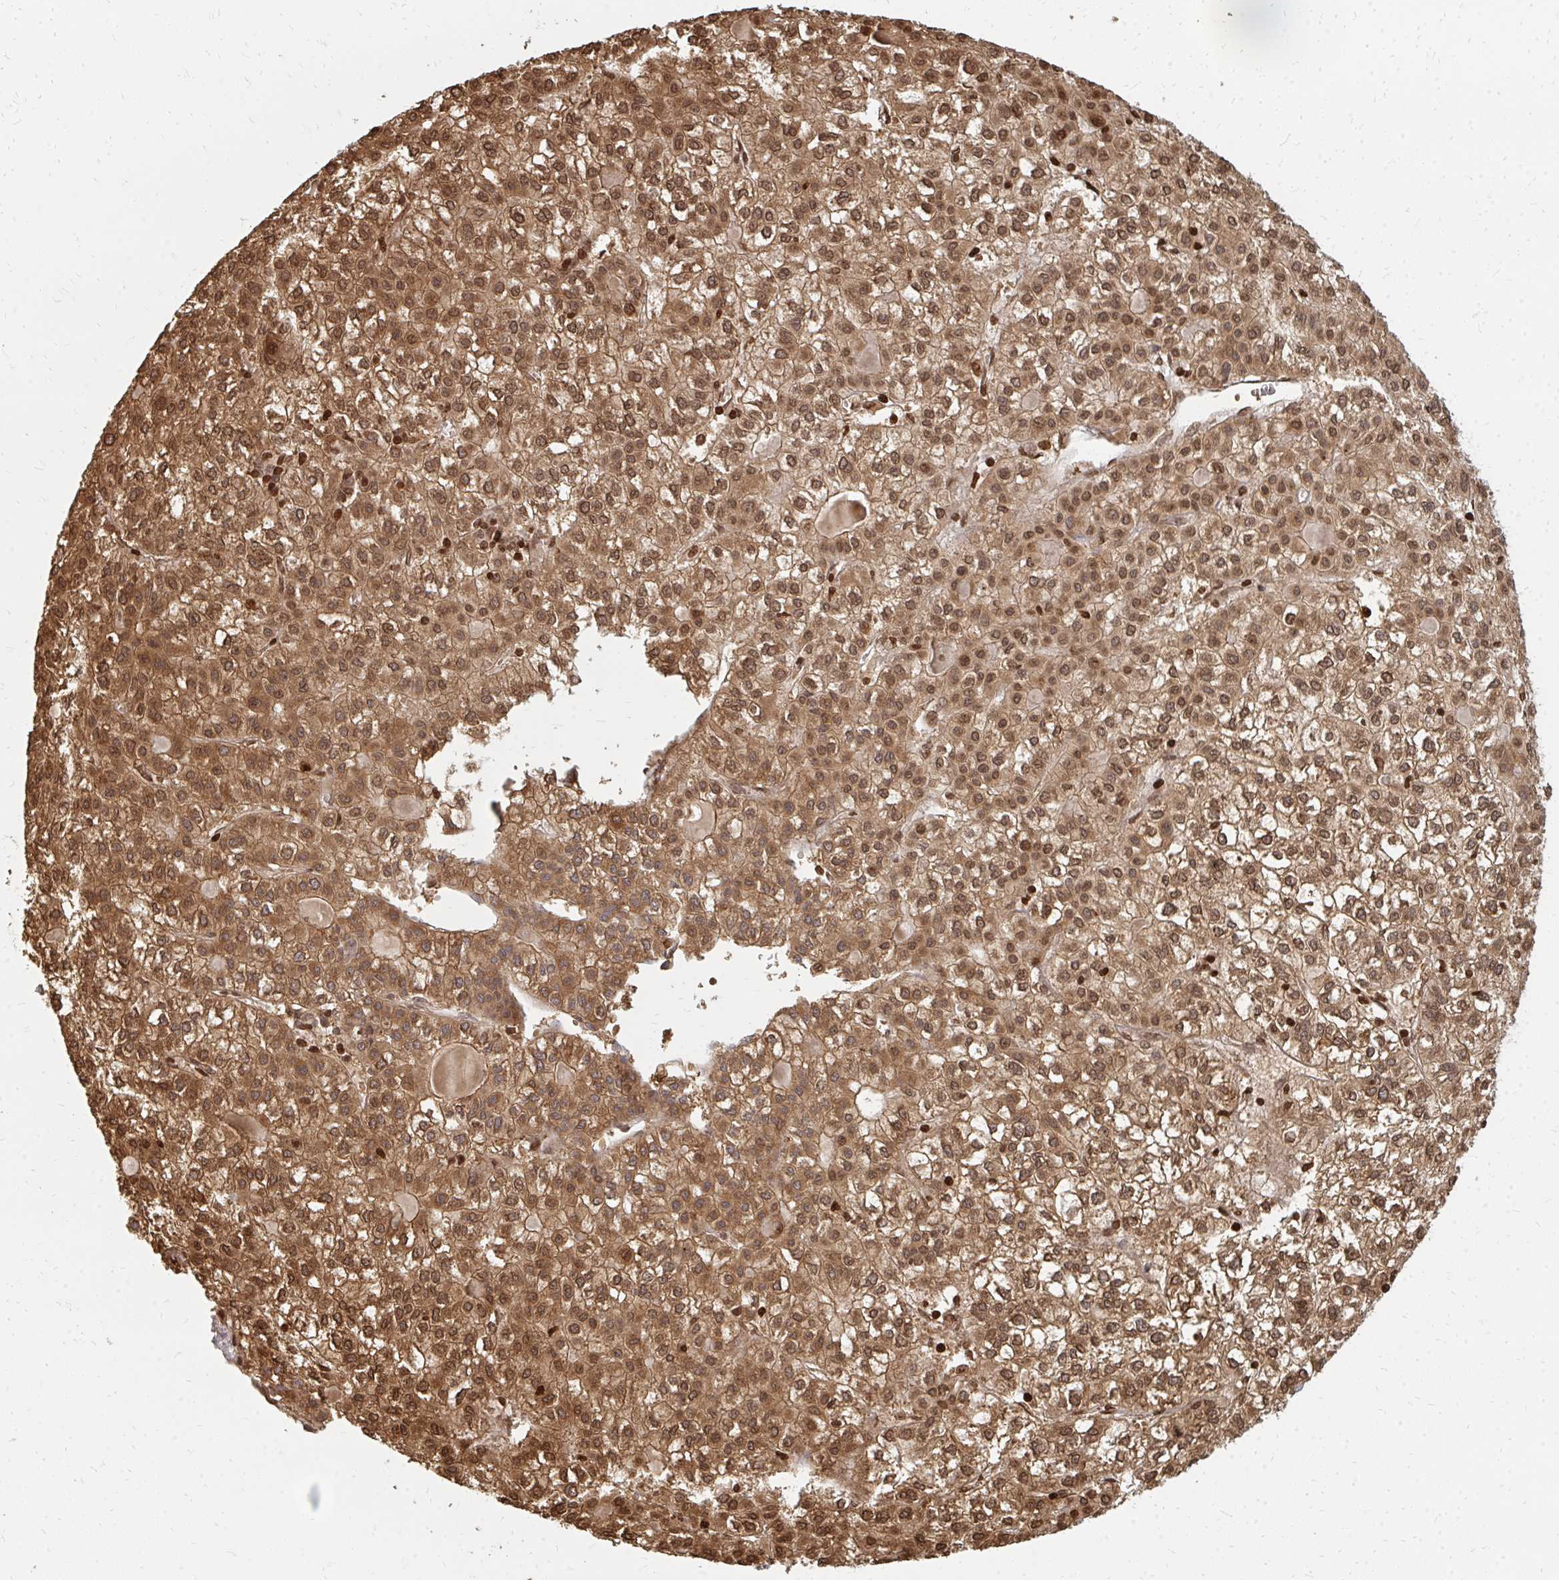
{"staining": {"intensity": "moderate", "quantity": ">75%", "location": "cytoplasmic/membranous,nuclear"}, "tissue": "liver cancer", "cell_type": "Tumor cells", "image_type": "cancer", "snomed": [{"axis": "morphology", "description": "Carcinoma, Hepatocellular, NOS"}, {"axis": "topography", "description": "Liver"}], "caption": "Liver cancer (hepatocellular carcinoma) stained with a protein marker exhibits moderate staining in tumor cells.", "gene": "ZNF285", "patient": {"sex": "female", "age": 43}}